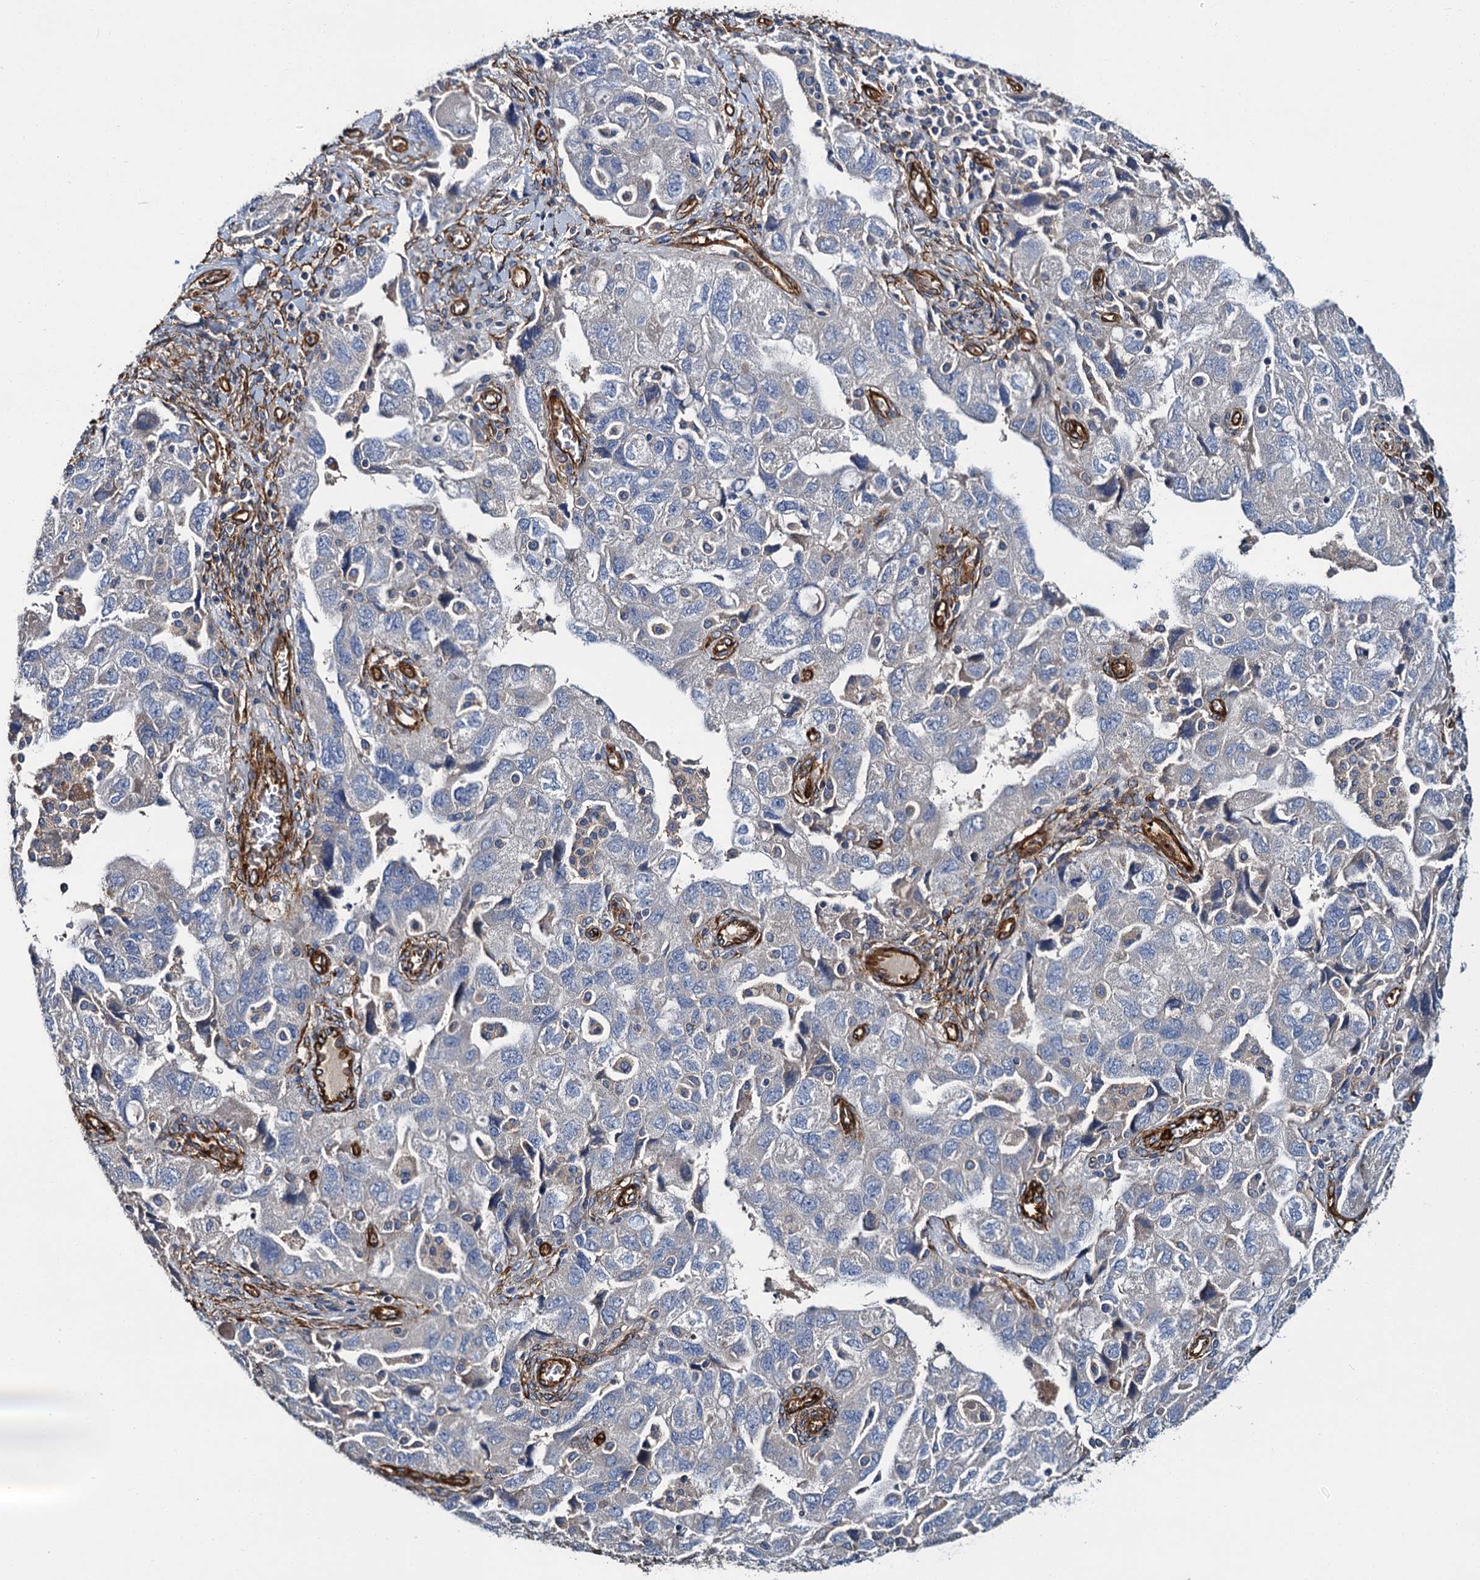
{"staining": {"intensity": "negative", "quantity": "none", "location": "none"}, "tissue": "ovarian cancer", "cell_type": "Tumor cells", "image_type": "cancer", "snomed": [{"axis": "morphology", "description": "Carcinoma, NOS"}, {"axis": "morphology", "description": "Cystadenocarcinoma, serous, NOS"}, {"axis": "topography", "description": "Ovary"}], "caption": "This is a photomicrograph of immunohistochemistry (IHC) staining of serous cystadenocarcinoma (ovarian), which shows no expression in tumor cells. (IHC, brightfield microscopy, high magnification).", "gene": "CACNA1C", "patient": {"sex": "female", "age": 69}}